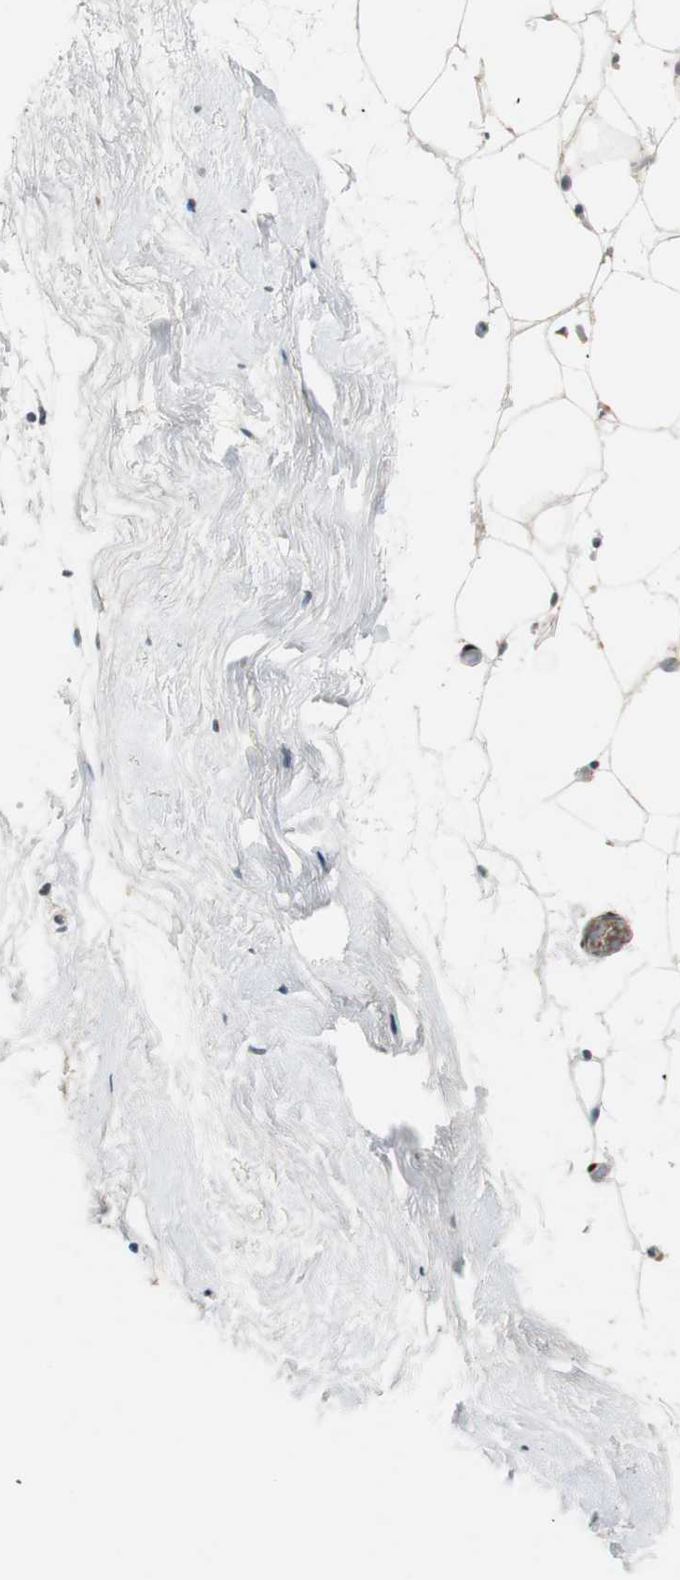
{"staining": {"intensity": "weak", "quantity": ">75%", "location": "cytoplasmic/membranous"}, "tissue": "breast", "cell_type": "Adipocytes", "image_type": "normal", "snomed": [{"axis": "morphology", "description": "Normal tissue, NOS"}, {"axis": "topography", "description": "Breast"}], "caption": "Immunohistochemical staining of normal breast exhibits >75% levels of weak cytoplasmic/membranous protein expression in approximately >75% of adipocytes.", "gene": "FHL2", "patient": {"sex": "female", "age": 75}}